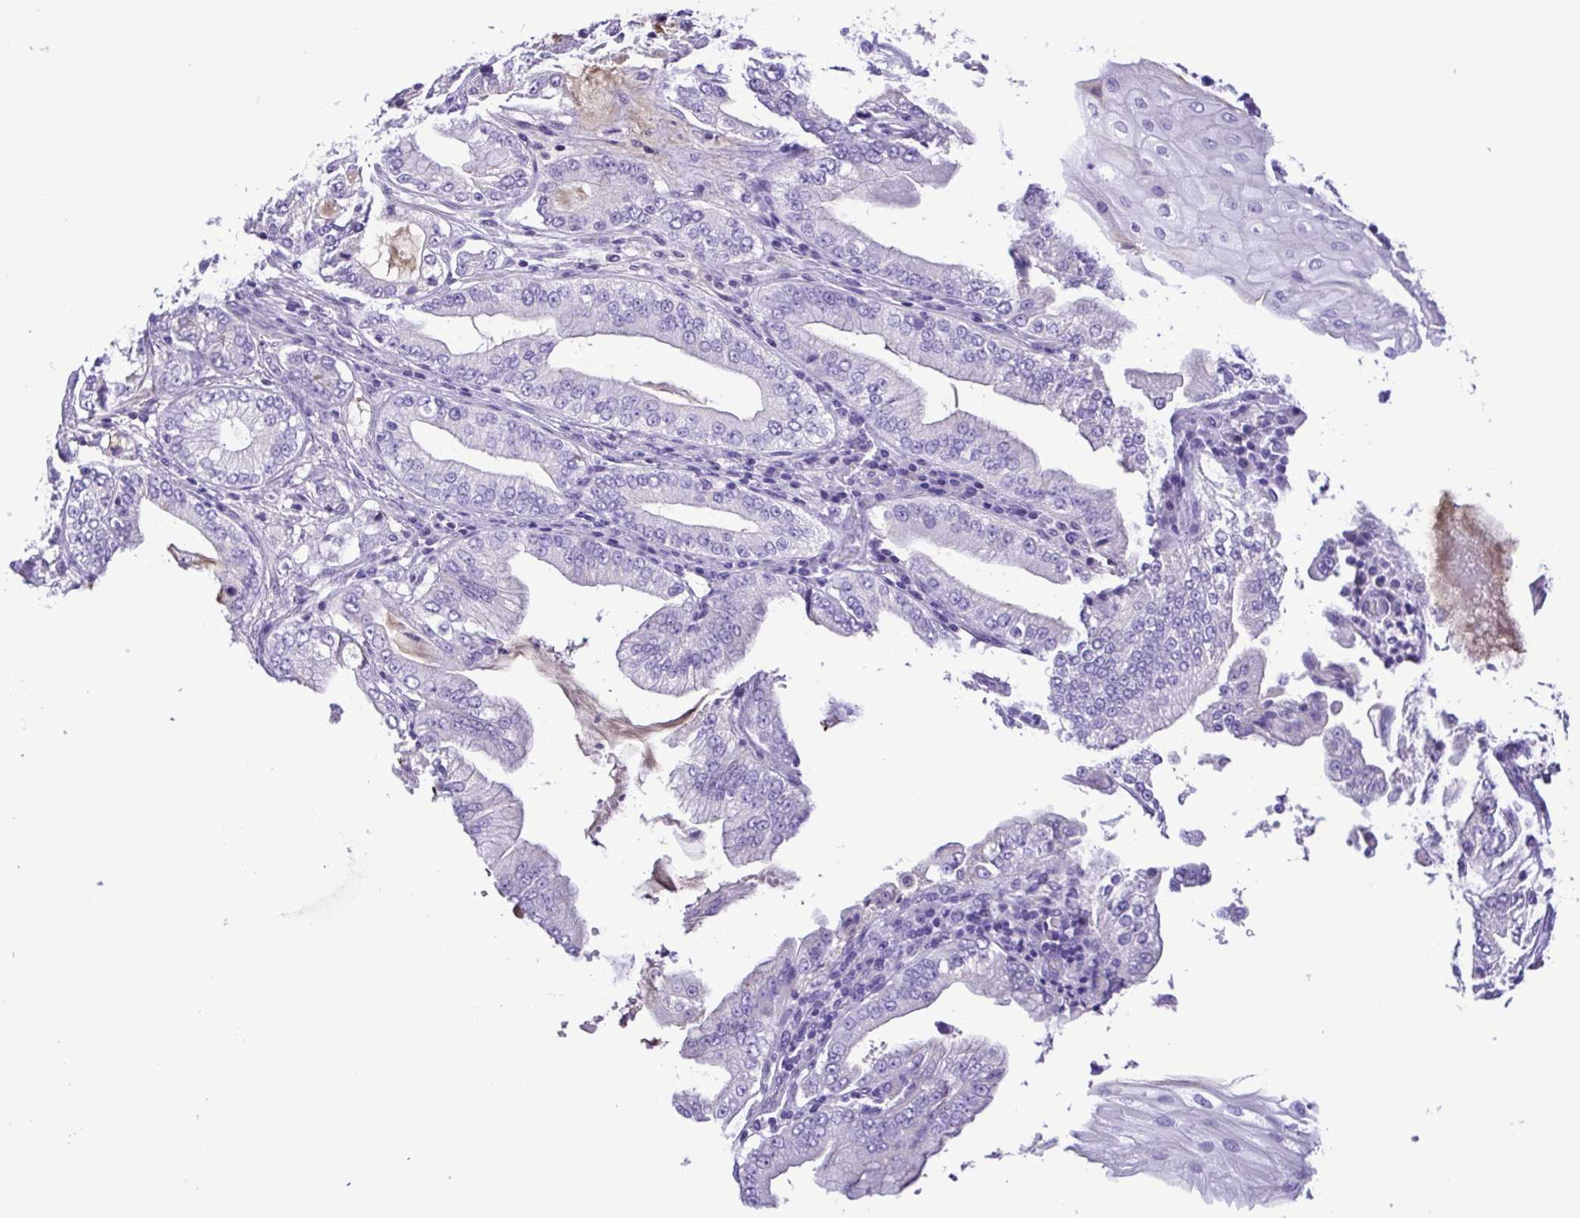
{"staining": {"intensity": "negative", "quantity": "none", "location": "none"}, "tissue": "stomach cancer", "cell_type": "Tumor cells", "image_type": "cancer", "snomed": [{"axis": "morphology", "description": "Adenocarcinoma, NOS"}, {"axis": "topography", "description": "Stomach, upper"}], "caption": "This is a micrograph of IHC staining of stomach cancer, which shows no expression in tumor cells. (DAB IHC with hematoxylin counter stain).", "gene": "IGFL1", "patient": {"sex": "female", "age": 74}}